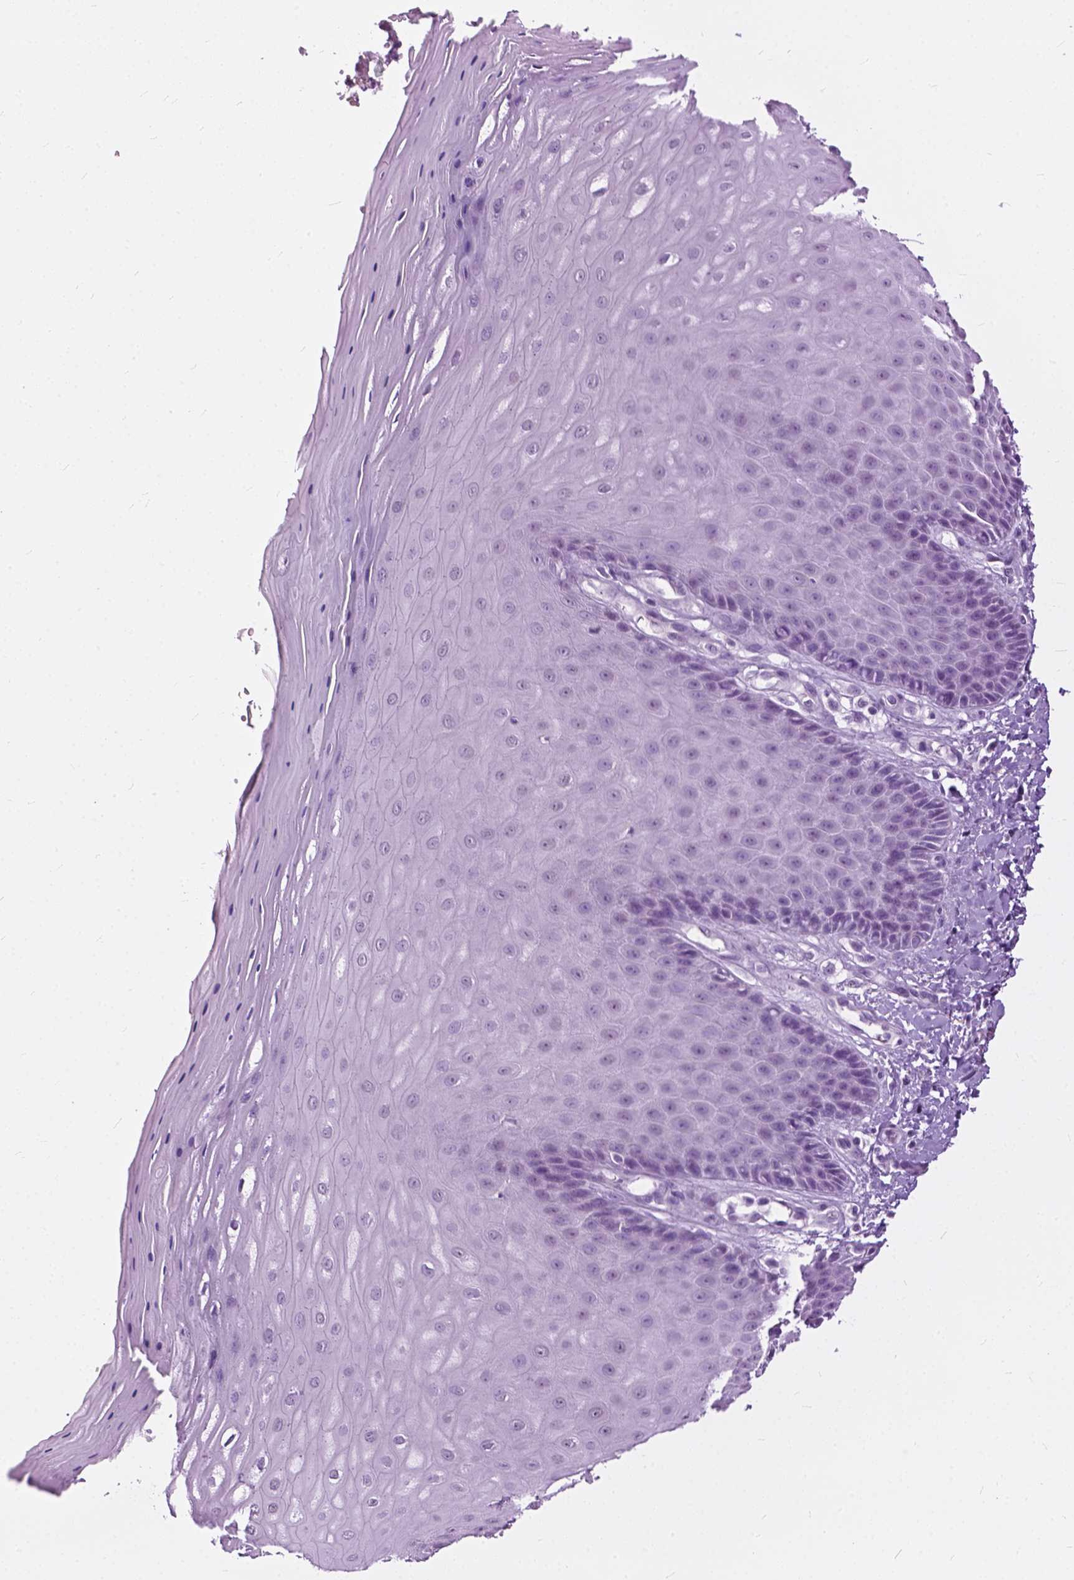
{"staining": {"intensity": "weak", "quantity": "<25%", "location": "cytoplasmic/membranous"}, "tissue": "vagina", "cell_type": "Squamous epithelial cells", "image_type": "normal", "snomed": [{"axis": "morphology", "description": "Normal tissue, NOS"}, {"axis": "topography", "description": "Vagina"}], "caption": "This histopathology image is of normal vagina stained with immunohistochemistry (IHC) to label a protein in brown with the nuclei are counter-stained blue. There is no positivity in squamous epithelial cells.", "gene": "GPR37L1", "patient": {"sex": "female", "age": 83}}